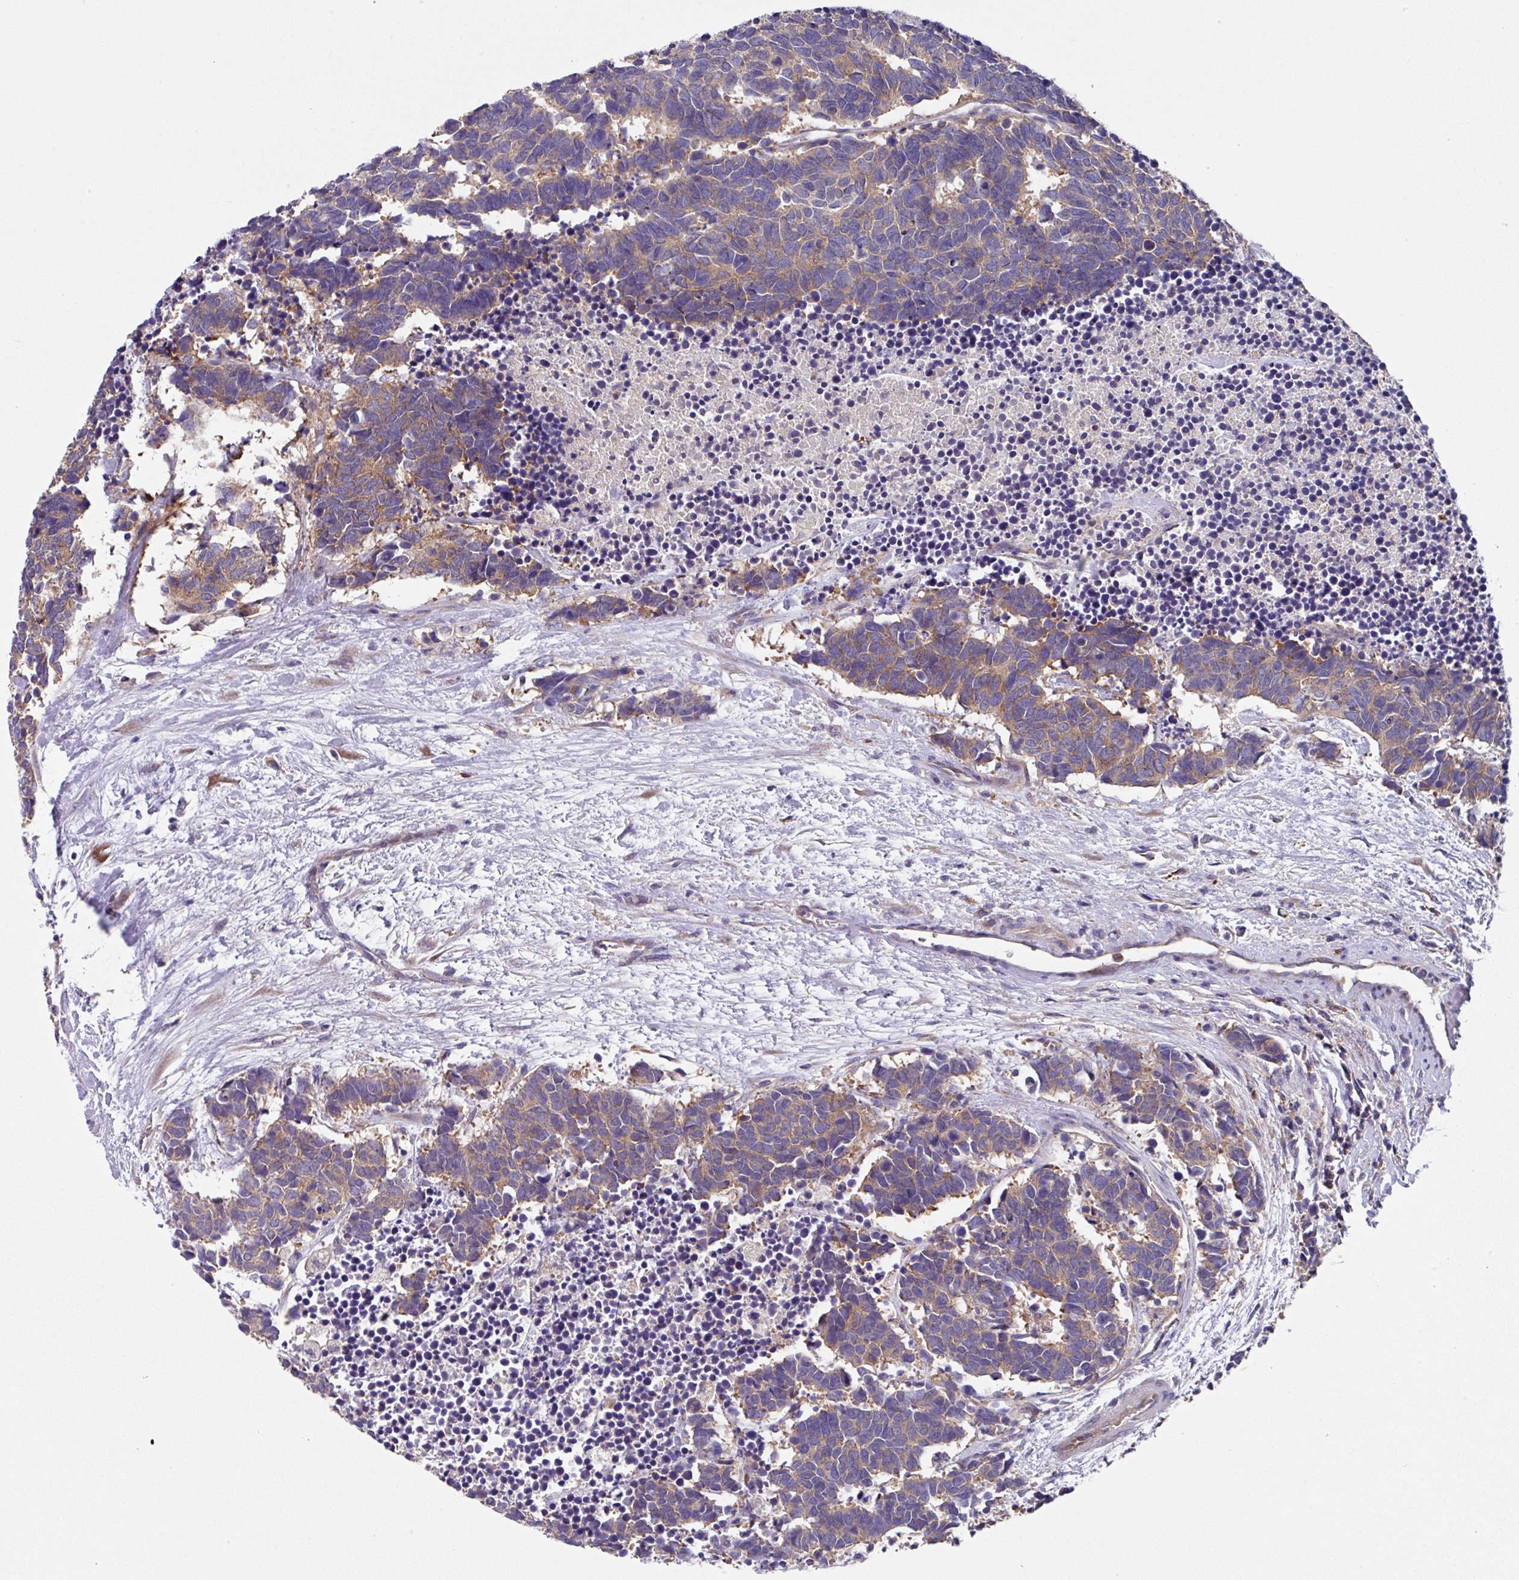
{"staining": {"intensity": "moderate", "quantity": ">75%", "location": "cytoplasmic/membranous"}, "tissue": "carcinoid", "cell_type": "Tumor cells", "image_type": "cancer", "snomed": [{"axis": "morphology", "description": "Carcinoma, NOS"}, {"axis": "morphology", "description": "Carcinoid, malignant, NOS"}, {"axis": "topography", "description": "Urinary bladder"}], "caption": "Immunohistochemistry (IHC) of human carcinoid exhibits medium levels of moderate cytoplasmic/membranous positivity in about >75% of tumor cells.", "gene": "EIF4B", "patient": {"sex": "male", "age": 57}}